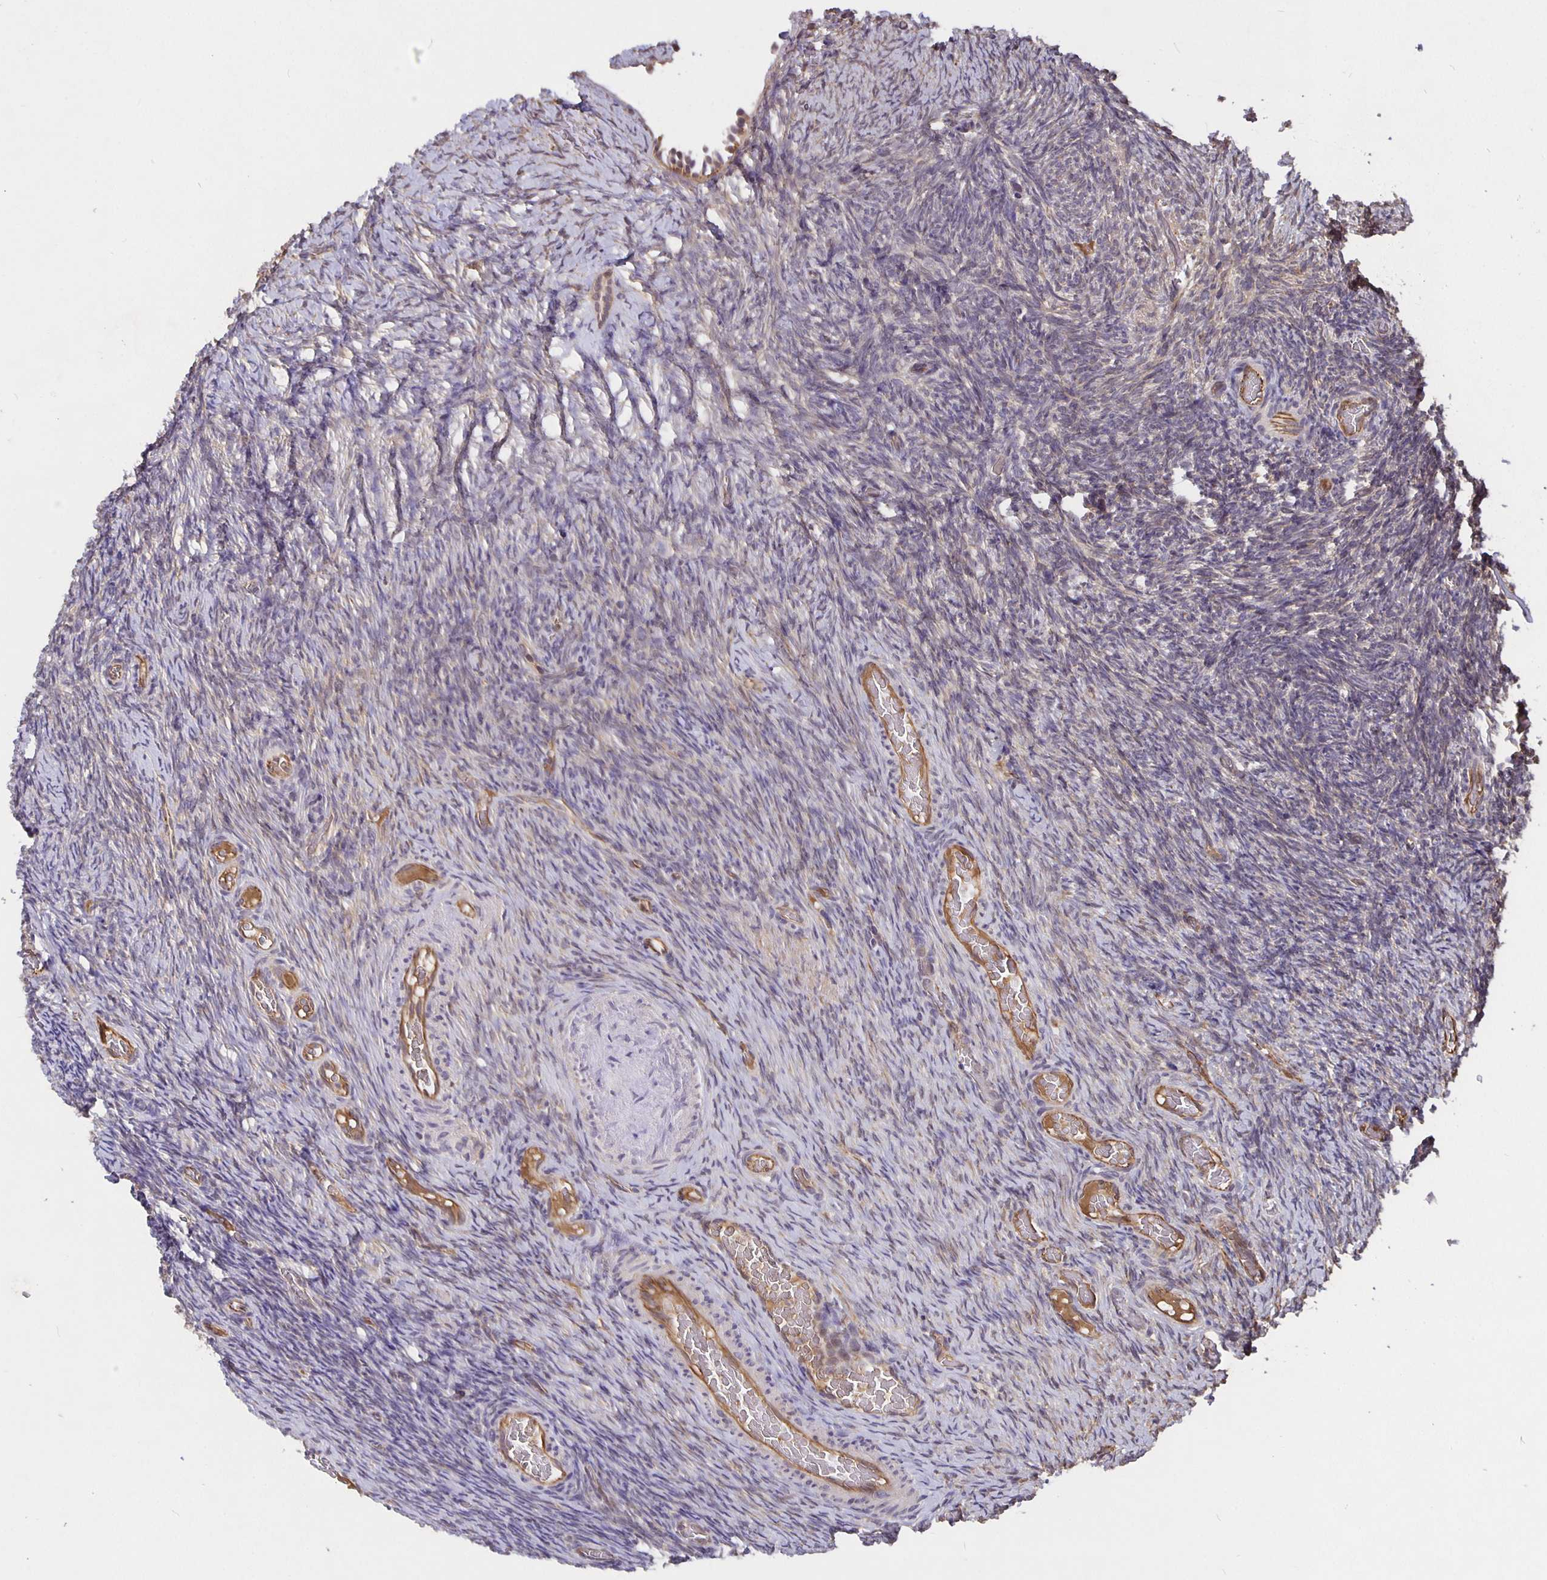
{"staining": {"intensity": "negative", "quantity": "none", "location": "none"}, "tissue": "ovary", "cell_type": "Ovarian stroma cells", "image_type": "normal", "snomed": [{"axis": "morphology", "description": "Normal tissue, NOS"}, {"axis": "topography", "description": "Ovary"}], "caption": "A histopathology image of ovary stained for a protein demonstrates no brown staining in ovarian stroma cells. (DAB (3,3'-diaminobenzidine) IHC with hematoxylin counter stain).", "gene": "NOG", "patient": {"sex": "female", "age": 34}}